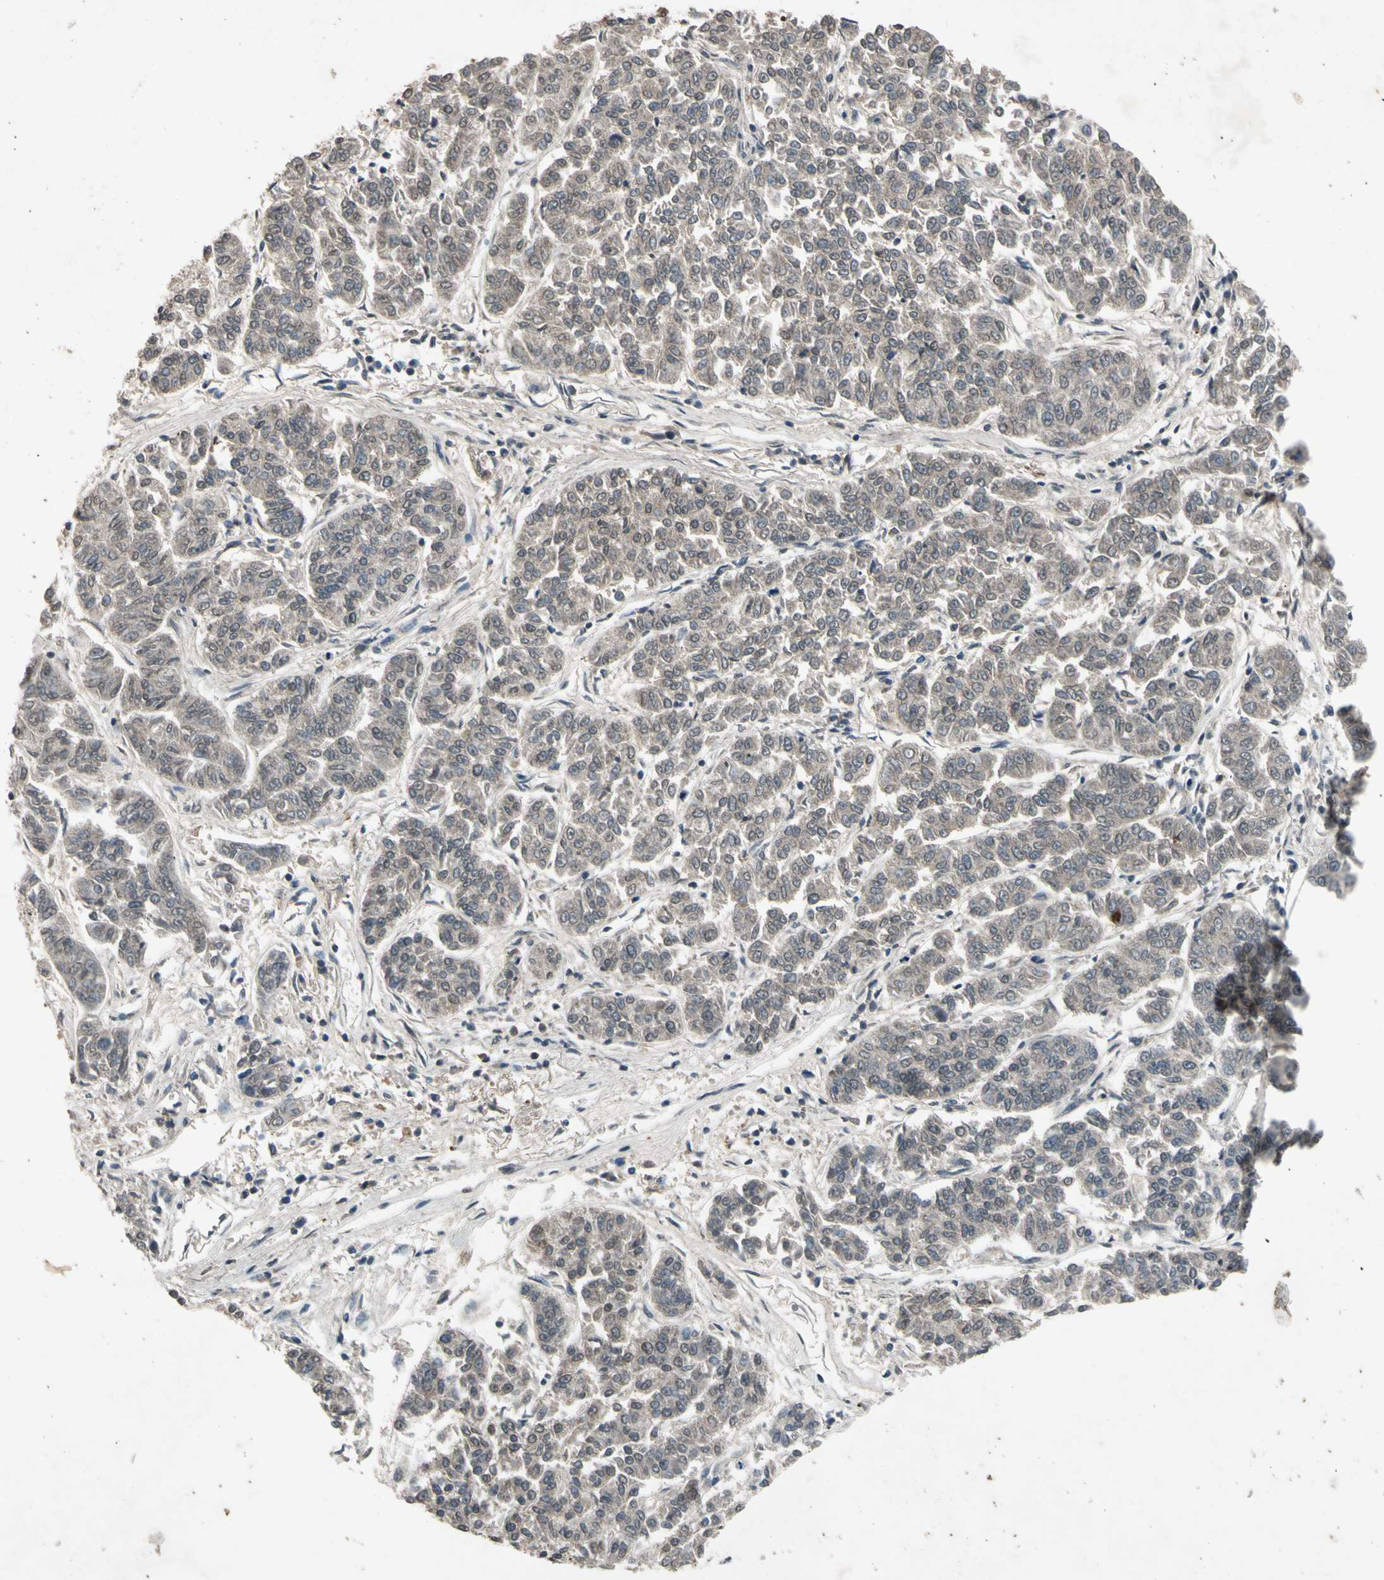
{"staining": {"intensity": "weak", "quantity": "25%-75%", "location": "cytoplasmic/membranous"}, "tissue": "lung cancer", "cell_type": "Tumor cells", "image_type": "cancer", "snomed": [{"axis": "morphology", "description": "Adenocarcinoma, NOS"}, {"axis": "topography", "description": "Lung"}], "caption": "Lung cancer was stained to show a protein in brown. There is low levels of weak cytoplasmic/membranous expression in approximately 25%-75% of tumor cells.", "gene": "GPLD1", "patient": {"sex": "male", "age": 84}}